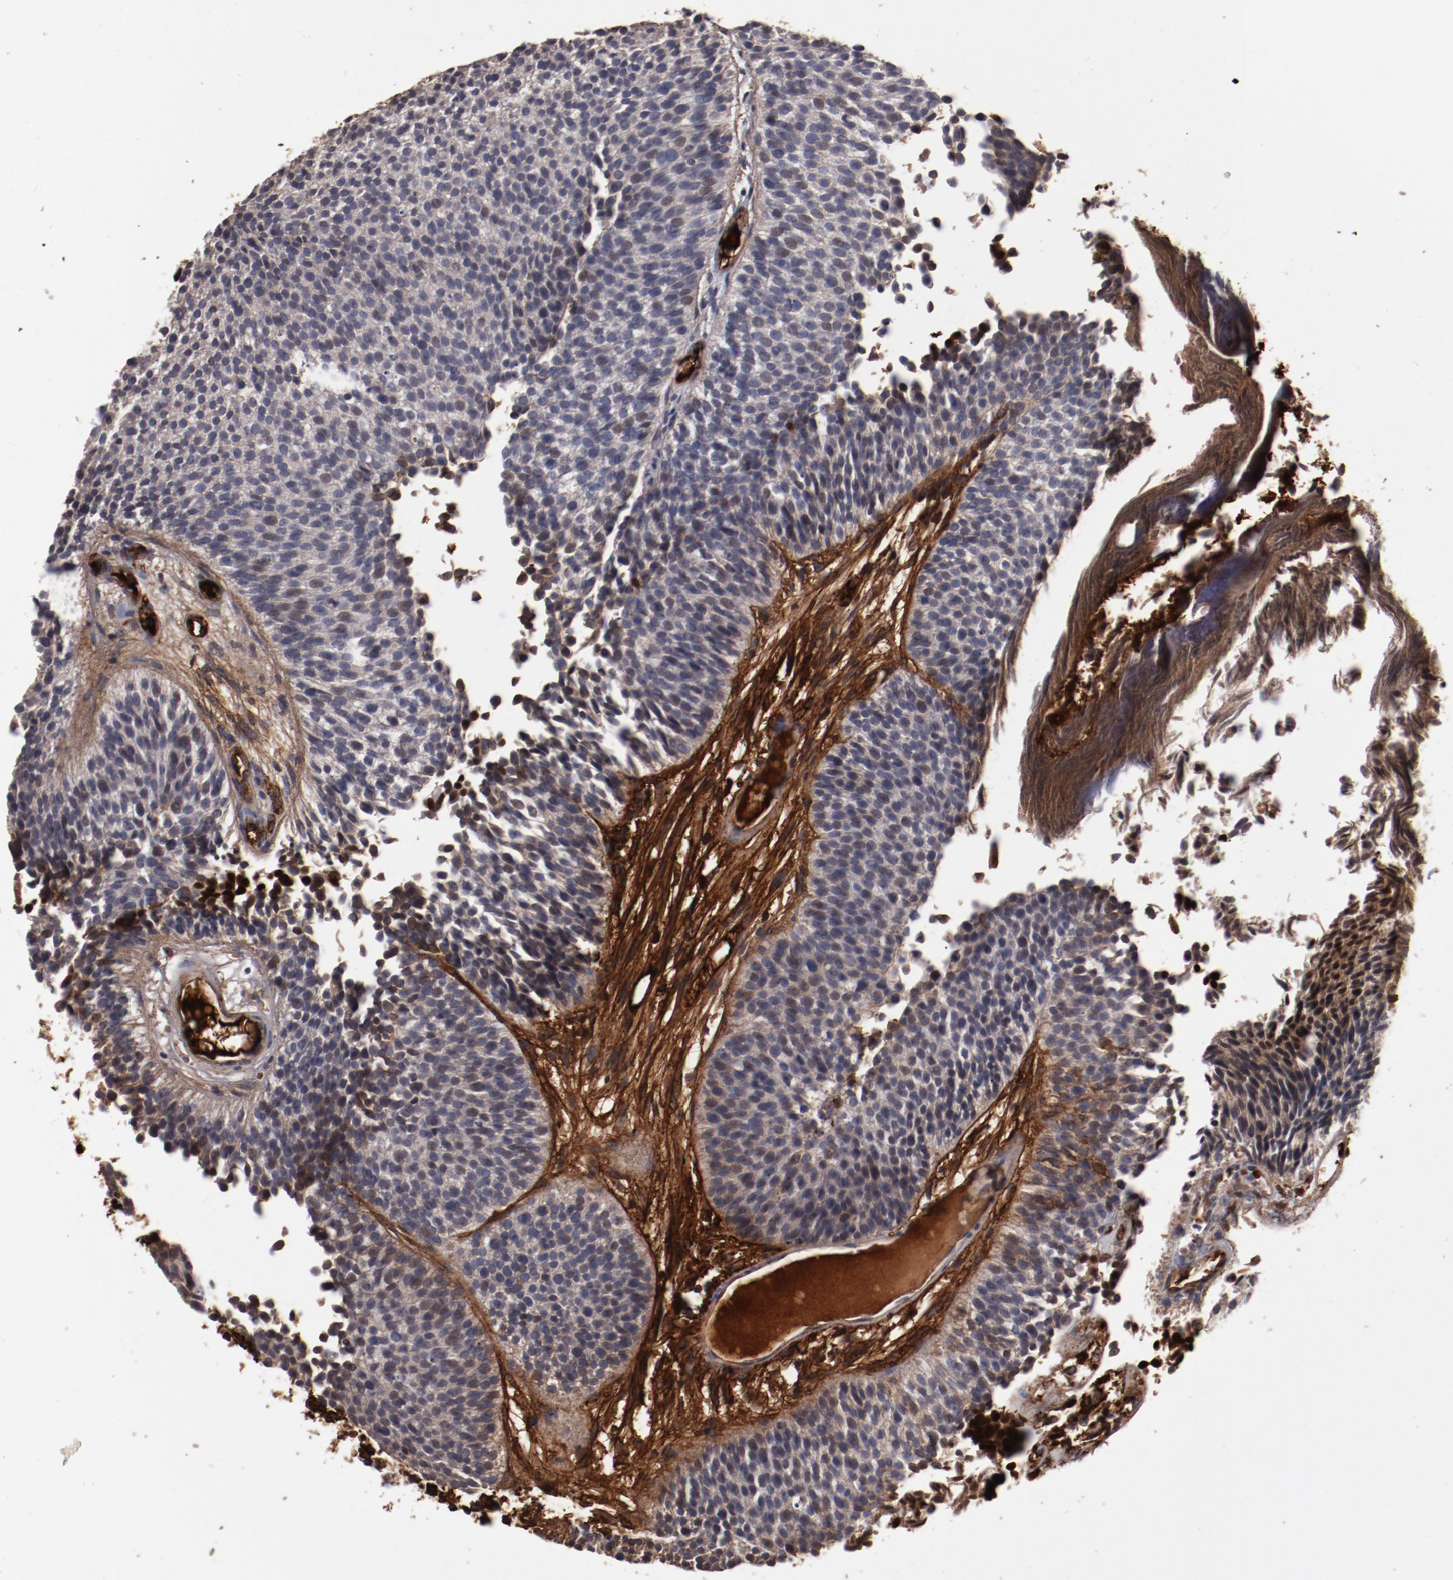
{"staining": {"intensity": "weak", "quantity": ">75%", "location": "cytoplasmic/membranous"}, "tissue": "urothelial cancer", "cell_type": "Tumor cells", "image_type": "cancer", "snomed": [{"axis": "morphology", "description": "Urothelial carcinoma, Low grade"}, {"axis": "topography", "description": "Urinary bladder"}], "caption": "DAB immunohistochemical staining of human urothelial carcinoma (low-grade) exhibits weak cytoplasmic/membranous protein positivity in about >75% of tumor cells.", "gene": "DIPK2B", "patient": {"sex": "male", "age": 84}}